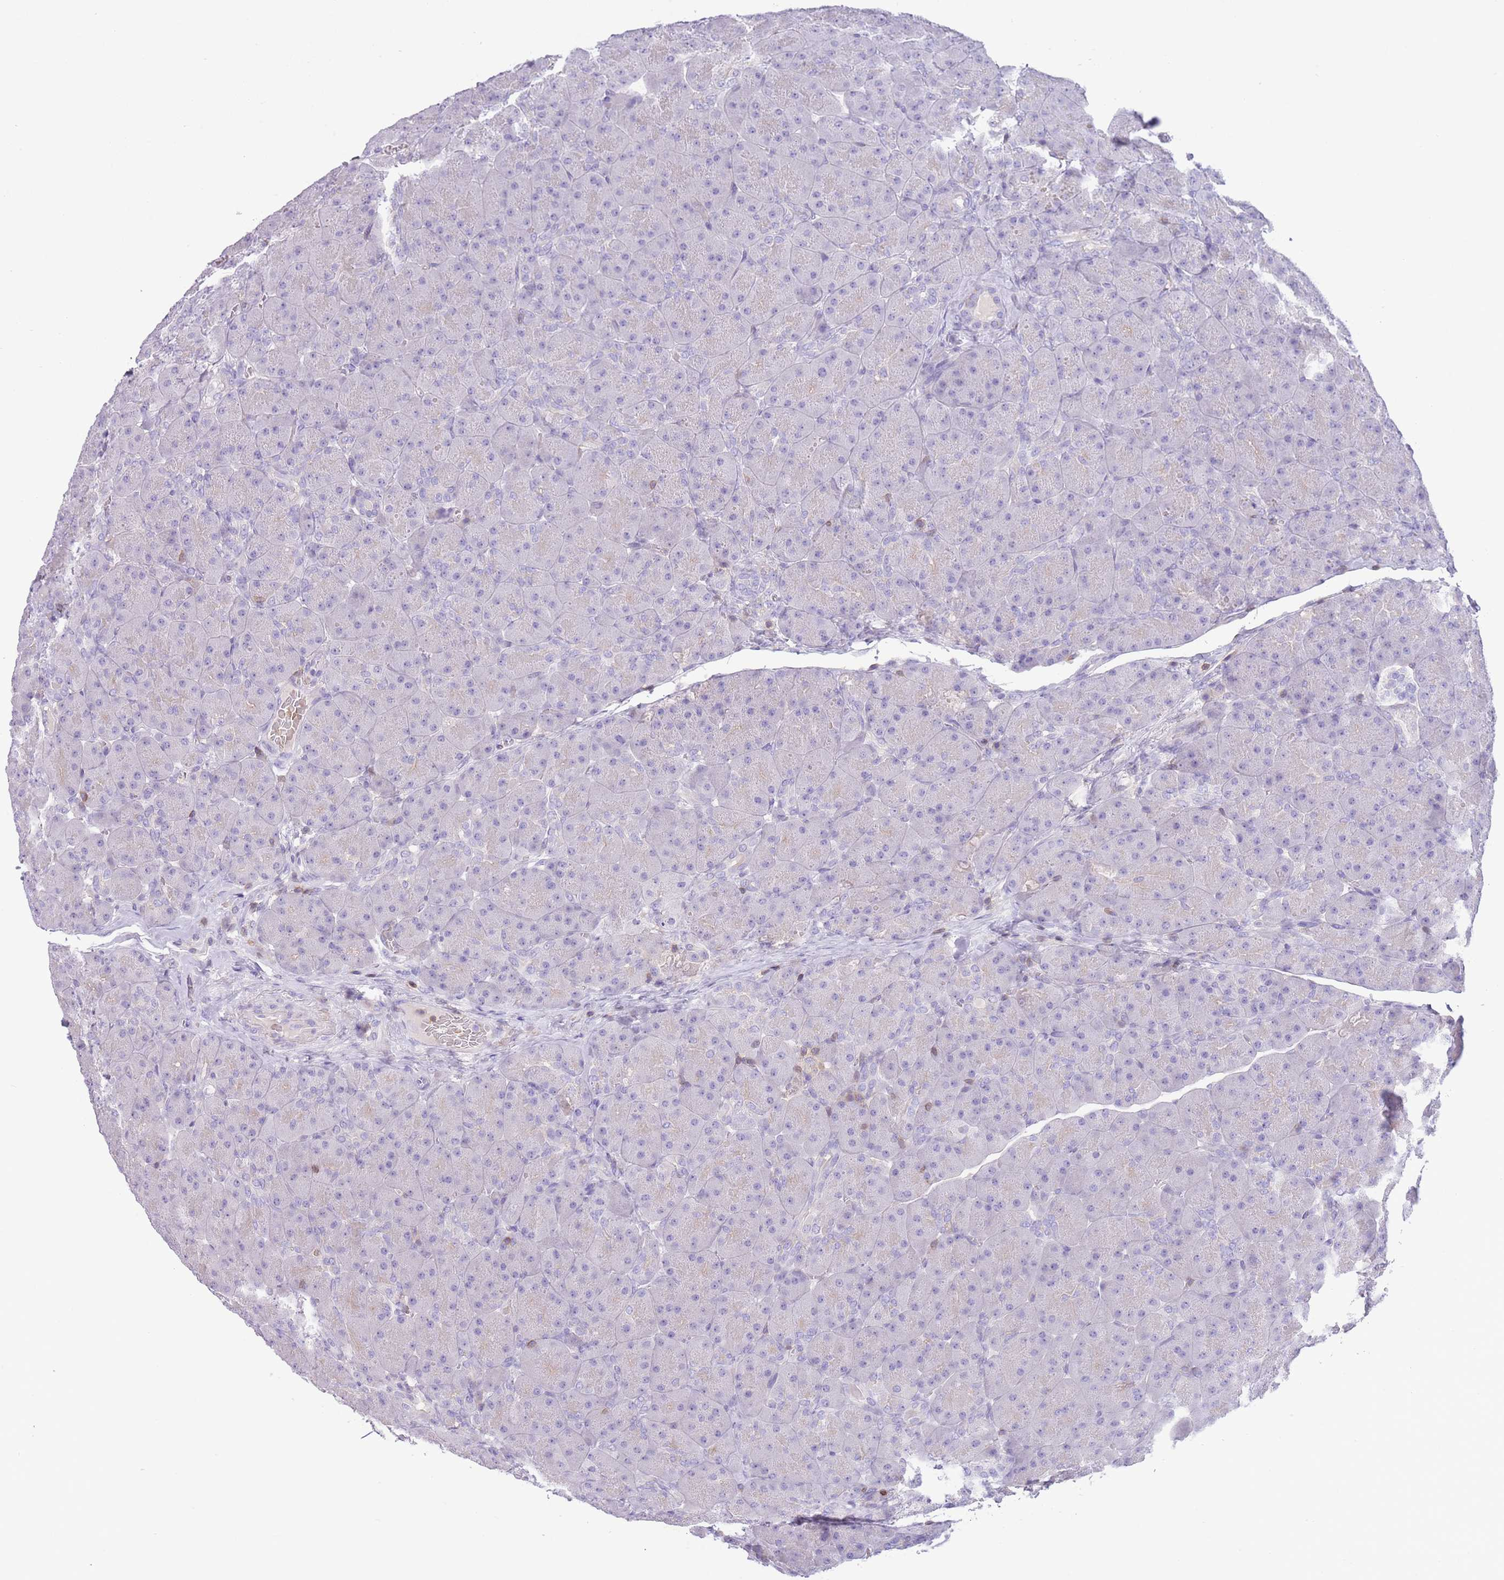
{"staining": {"intensity": "negative", "quantity": "none", "location": "none"}, "tissue": "pancreas", "cell_type": "Exocrine glandular cells", "image_type": "normal", "snomed": [{"axis": "morphology", "description": "Normal tissue, NOS"}, {"axis": "topography", "description": "Pancreas"}], "caption": "A high-resolution photomicrograph shows immunohistochemistry (IHC) staining of benign pancreas, which shows no significant expression in exocrine glandular cells.", "gene": "OR4Q3", "patient": {"sex": "male", "age": 66}}